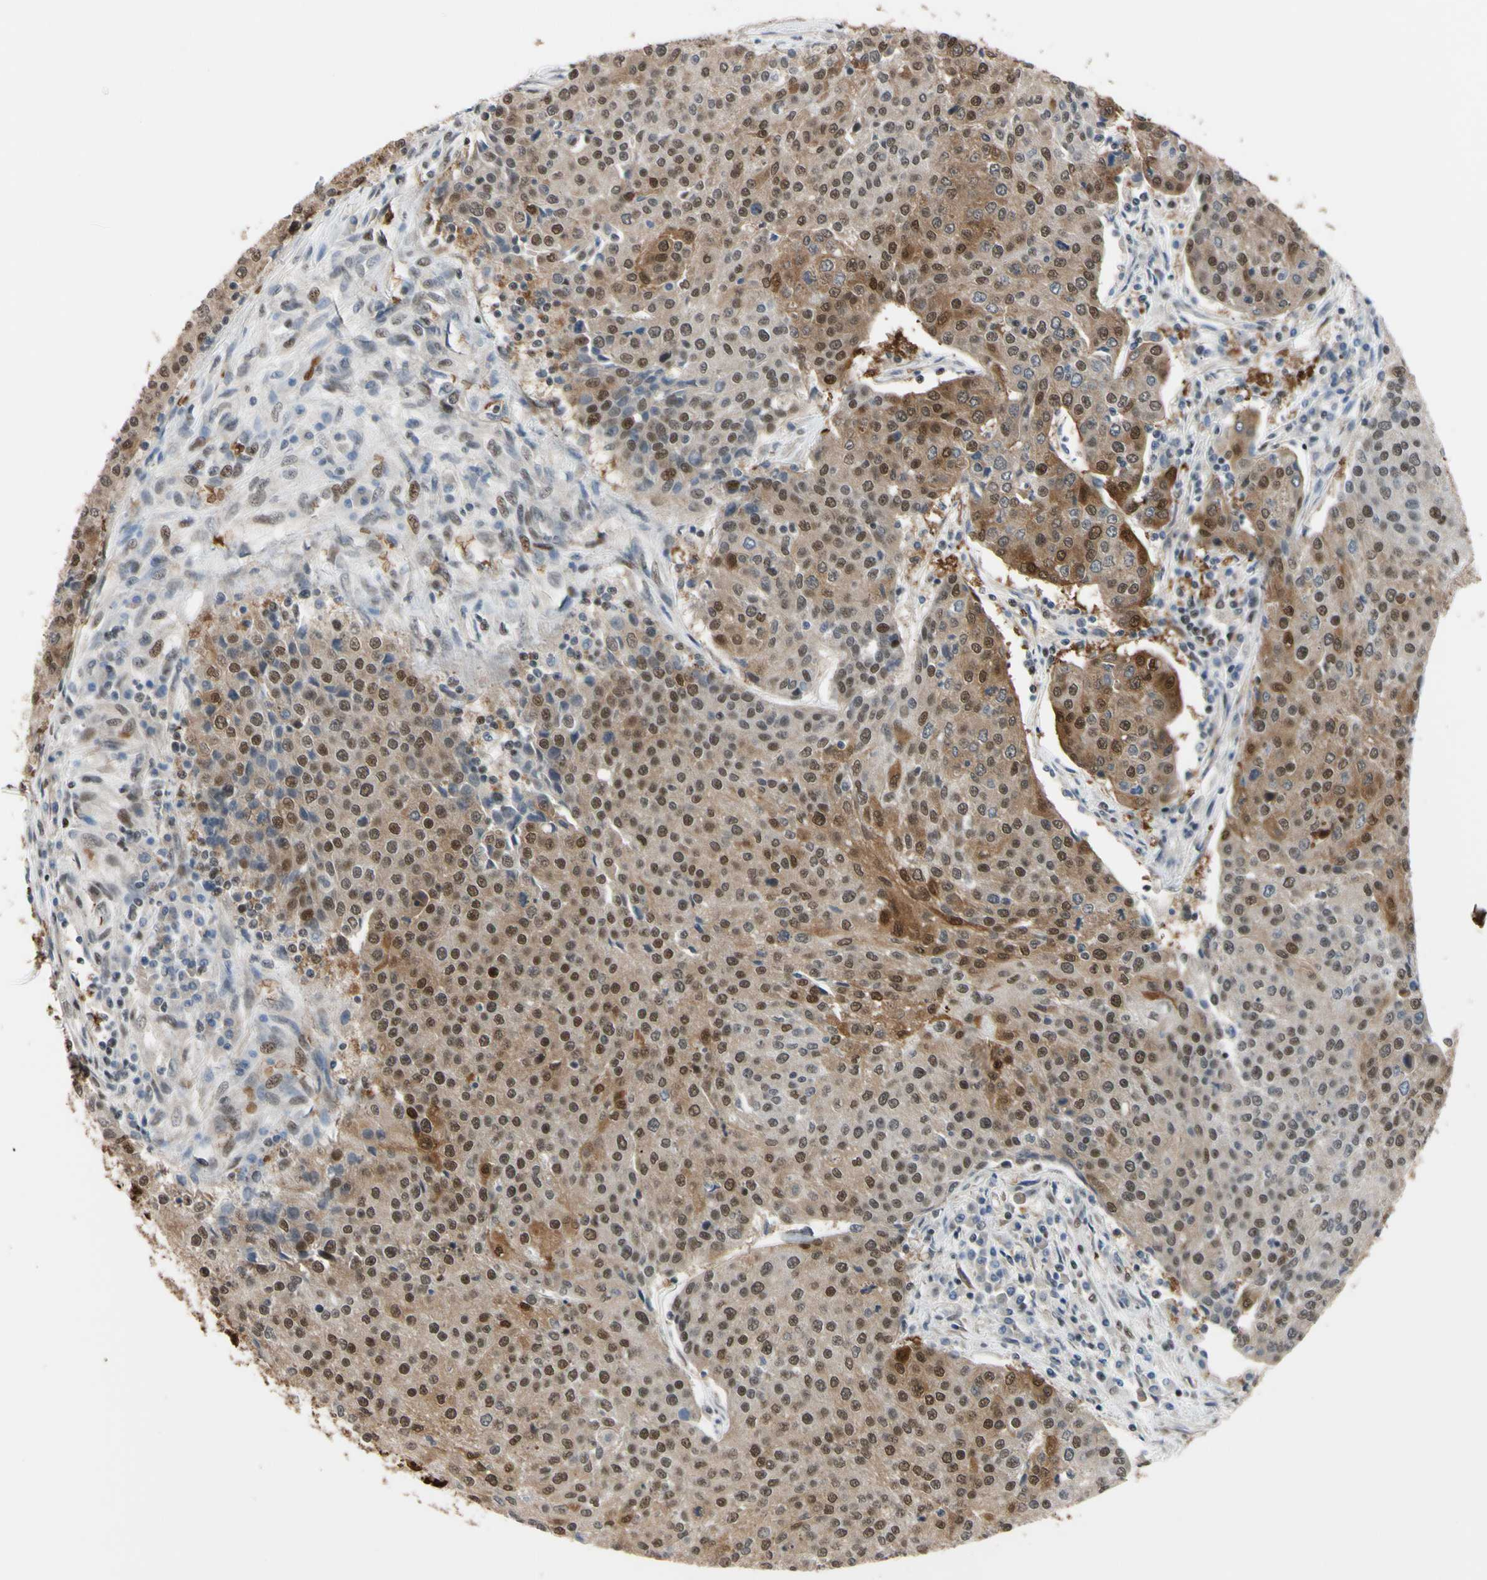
{"staining": {"intensity": "moderate", "quantity": ">75%", "location": "cytoplasmic/membranous,nuclear"}, "tissue": "urothelial cancer", "cell_type": "Tumor cells", "image_type": "cancer", "snomed": [{"axis": "morphology", "description": "Urothelial carcinoma, High grade"}, {"axis": "topography", "description": "Urinary bladder"}], "caption": "The photomicrograph exhibits a brown stain indicating the presence of a protein in the cytoplasmic/membranous and nuclear of tumor cells in urothelial carcinoma (high-grade). (DAB (3,3'-diaminobenzidine) IHC, brown staining for protein, blue staining for nuclei).", "gene": "THAP12", "patient": {"sex": "female", "age": 85}}